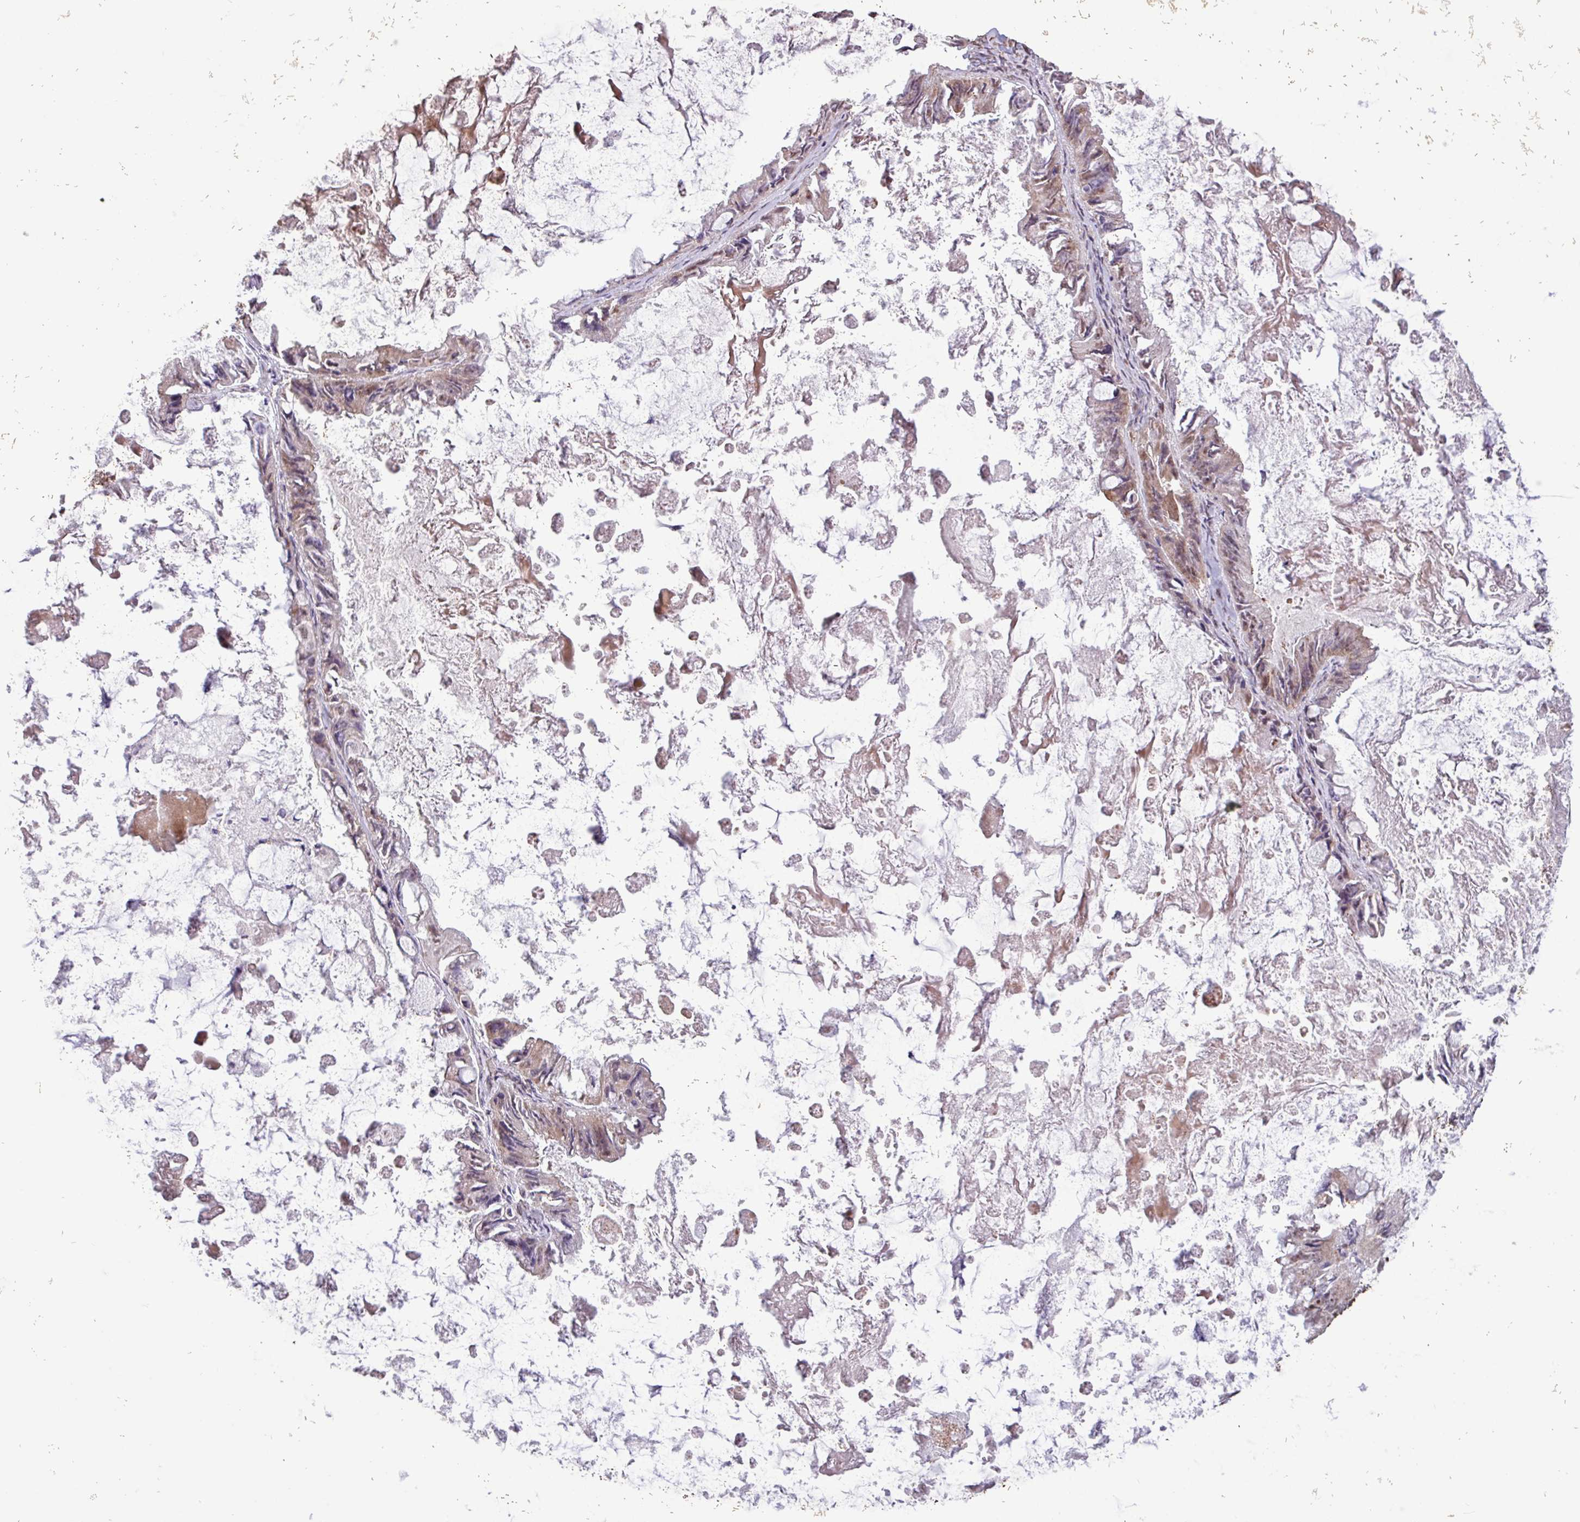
{"staining": {"intensity": "moderate", "quantity": "25%-75%", "location": "cytoplasmic/membranous,nuclear"}, "tissue": "ovarian cancer", "cell_type": "Tumor cells", "image_type": "cancer", "snomed": [{"axis": "morphology", "description": "Cystadenocarcinoma, mucinous, NOS"}, {"axis": "topography", "description": "Ovary"}], "caption": "Protein analysis of mucinous cystadenocarcinoma (ovarian) tissue shows moderate cytoplasmic/membranous and nuclear expression in approximately 25%-75% of tumor cells.", "gene": "L3MBTL3", "patient": {"sex": "female", "age": 61}}